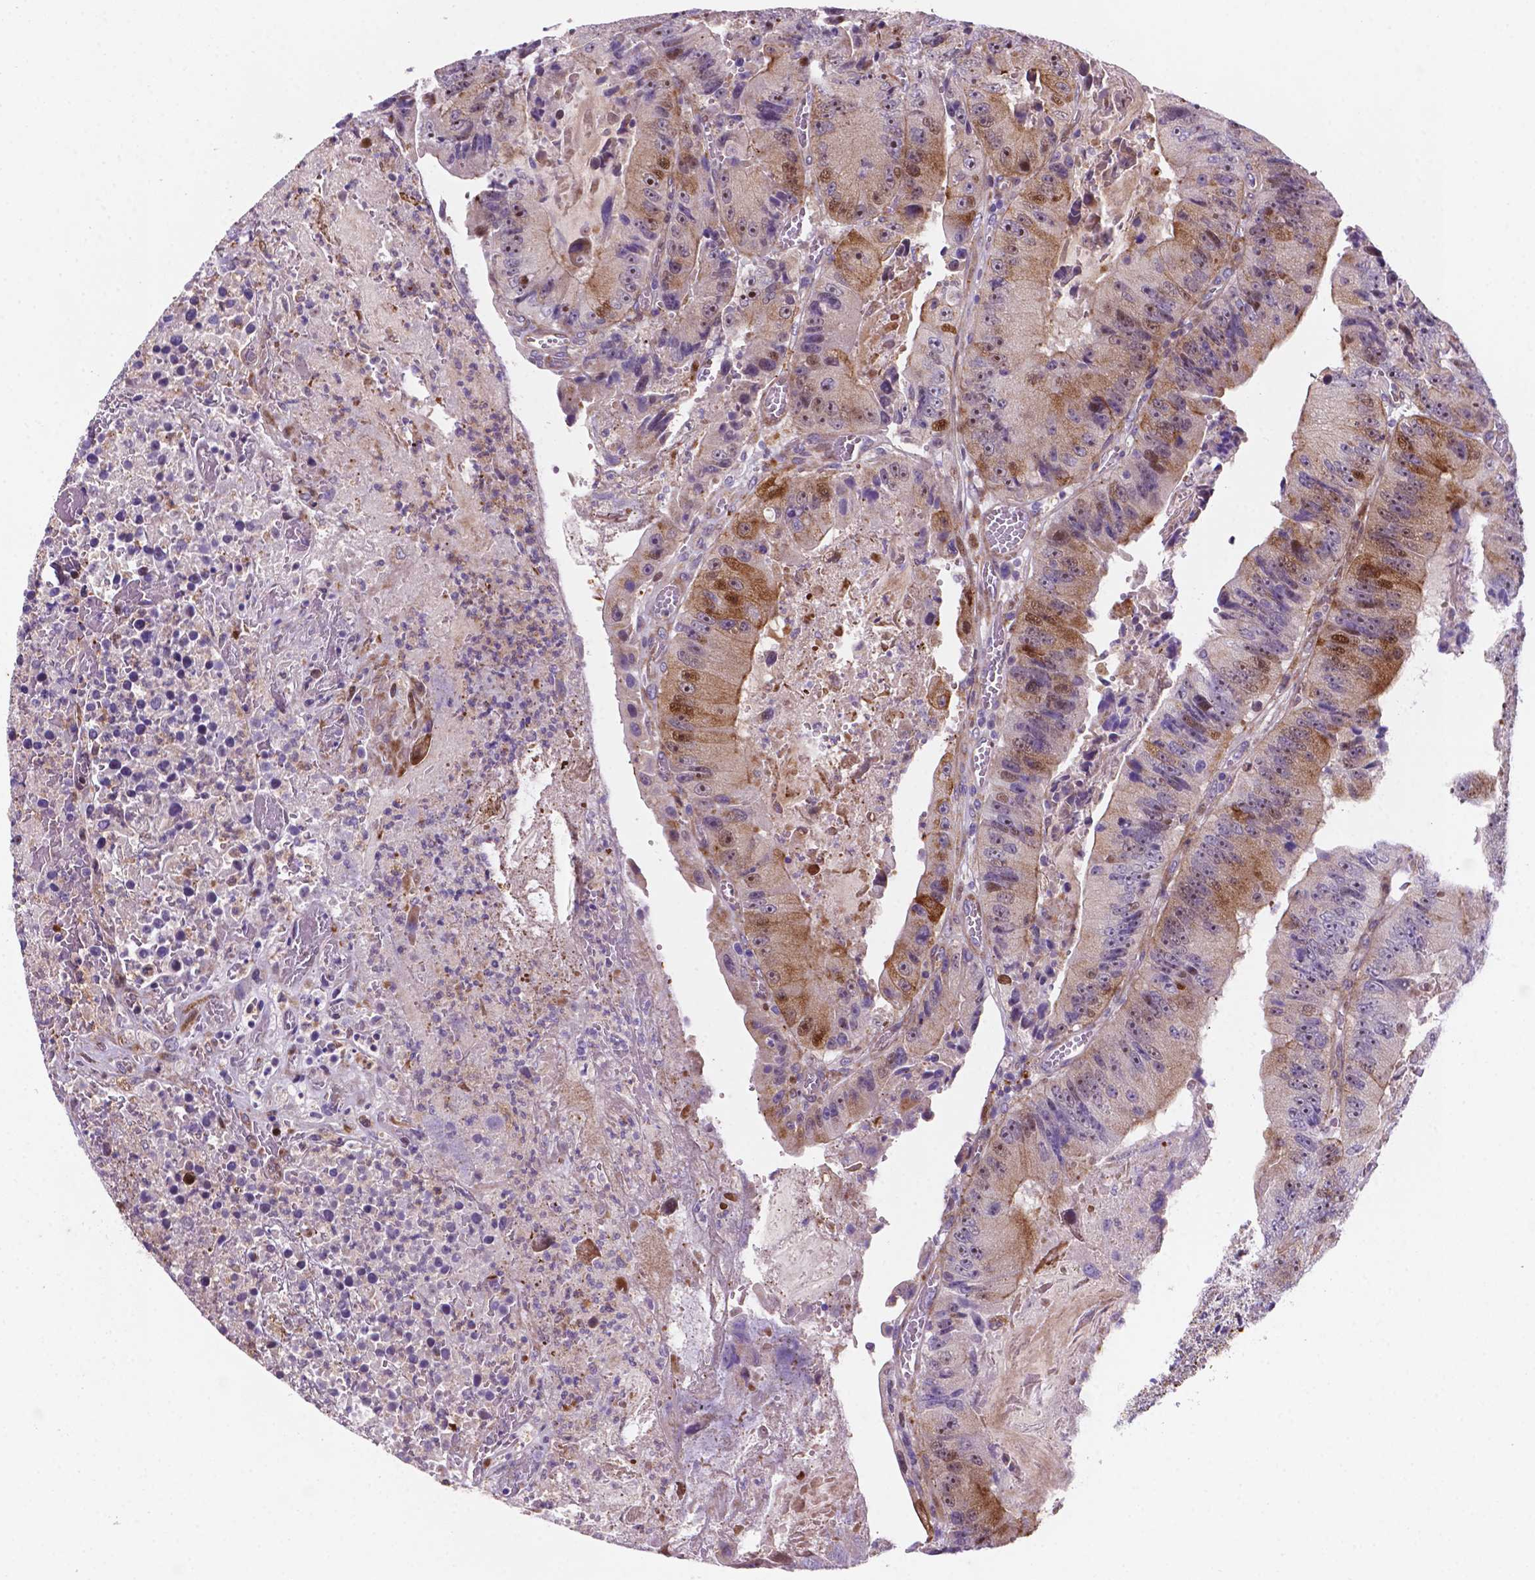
{"staining": {"intensity": "moderate", "quantity": "25%-75%", "location": "cytoplasmic/membranous,nuclear"}, "tissue": "colorectal cancer", "cell_type": "Tumor cells", "image_type": "cancer", "snomed": [{"axis": "morphology", "description": "Adenocarcinoma, NOS"}, {"axis": "topography", "description": "Colon"}], "caption": "Protein expression analysis of human adenocarcinoma (colorectal) reveals moderate cytoplasmic/membranous and nuclear expression in approximately 25%-75% of tumor cells. The staining was performed using DAB to visualize the protein expression in brown, while the nuclei were stained in blue with hematoxylin (Magnification: 20x).", "gene": "TM4SF20", "patient": {"sex": "female", "age": 86}}